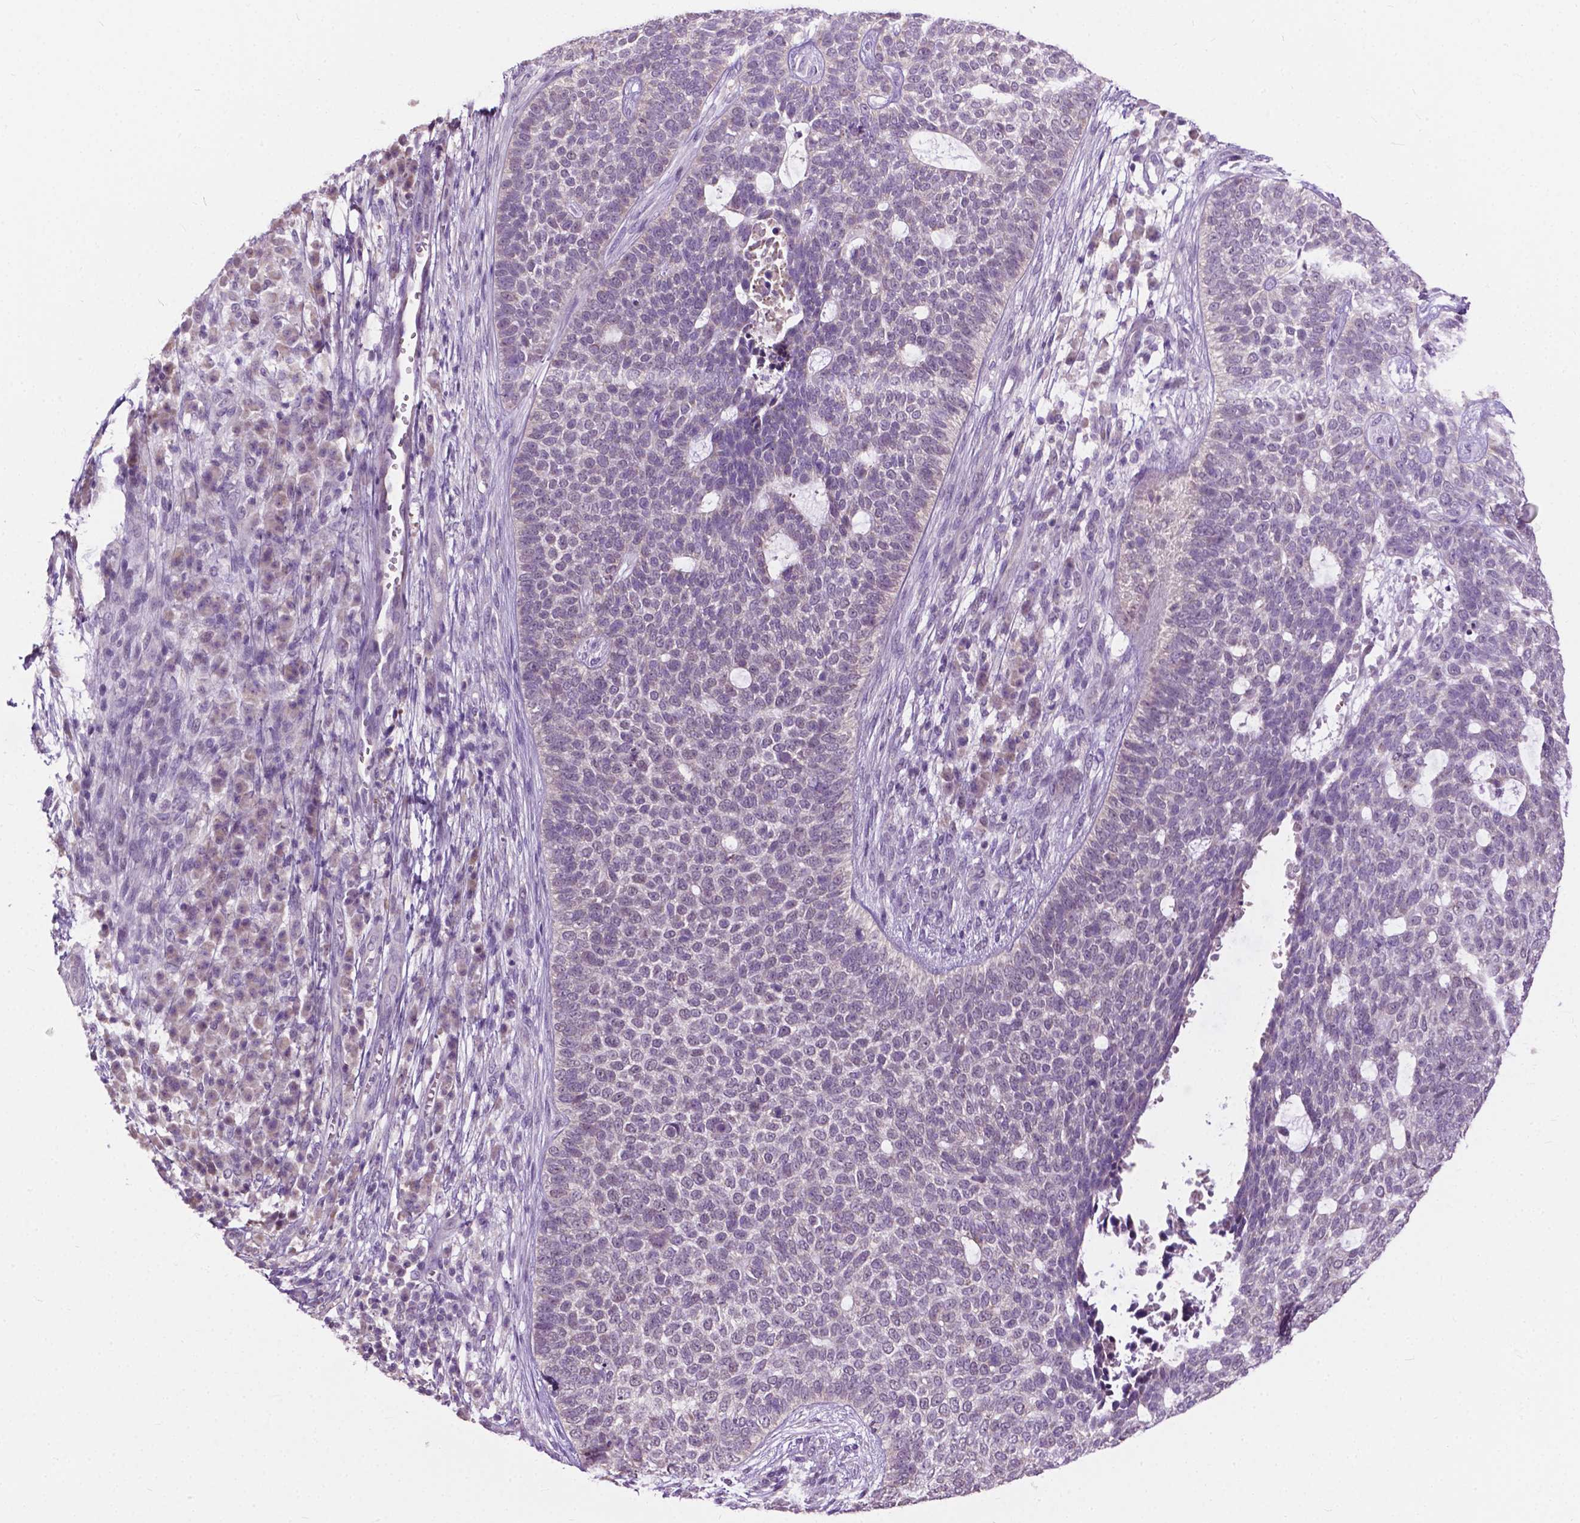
{"staining": {"intensity": "negative", "quantity": "none", "location": "none"}, "tissue": "skin cancer", "cell_type": "Tumor cells", "image_type": "cancer", "snomed": [{"axis": "morphology", "description": "Basal cell carcinoma"}, {"axis": "topography", "description": "Skin"}], "caption": "Tumor cells show no significant protein staining in skin basal cell carcinoma.", "gene": "TTC9B", "patient": {"sex": "female", "age": 69}}